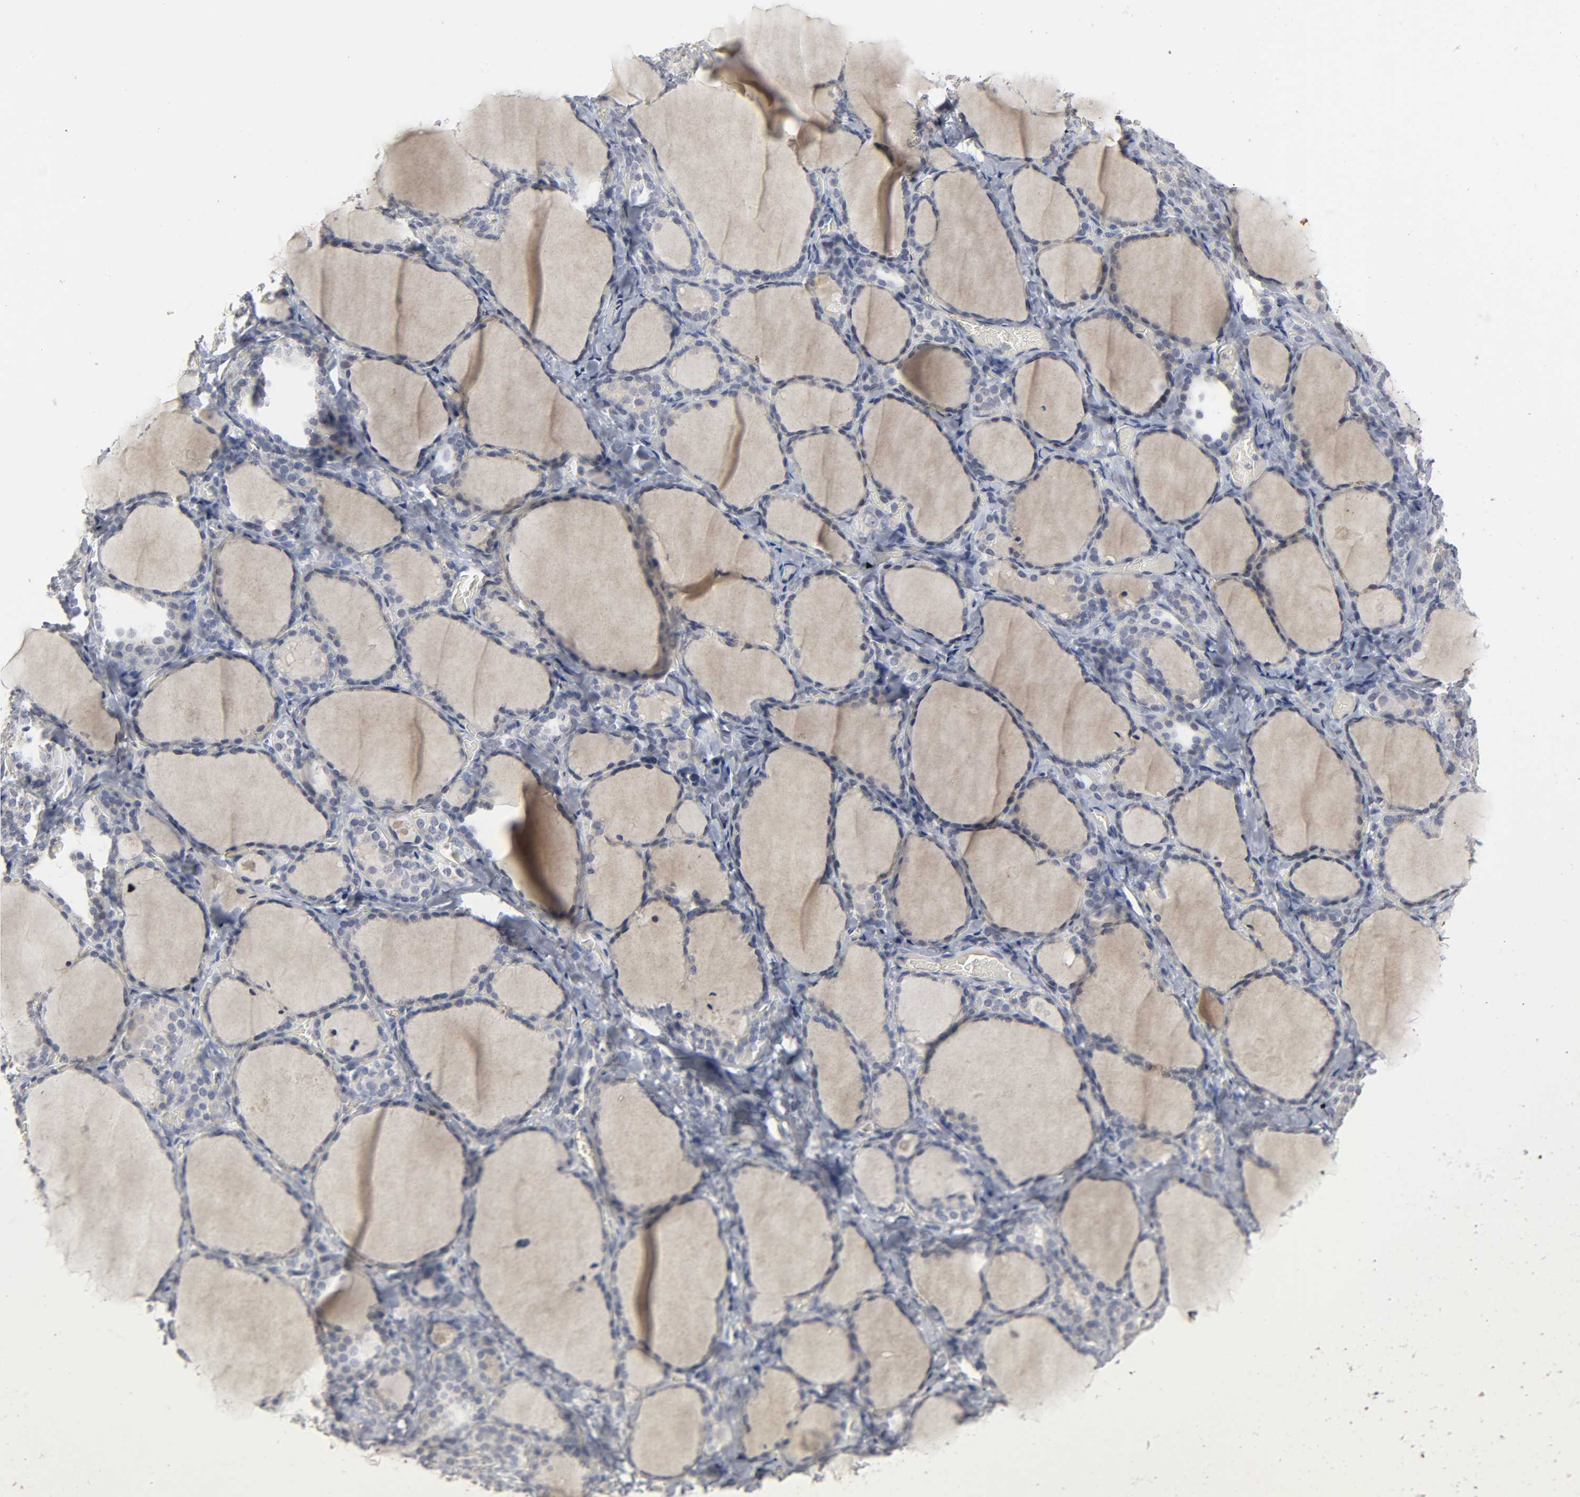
{"staining": {"intensity": "negative", "quantity": "none", "location": "none"}, "tissue": "thyroid gland", "cell_type": "Glandular cells", "image_type": "normal", "snomed": [{"axis": "morphology", "description": "Normal tissue, NOS"}, {"axis": "morphology", "description": "Papillary adenocarcinoma, NOS"}, {"axis": "topography", "description": "Thyroid gland"}], "caption": "Thyroid gland stained for a protein using immunohistochemistry displays no positivity glandular cells.", "gene": "TCAP", "patient": {"sex": "female", "age": 30}}